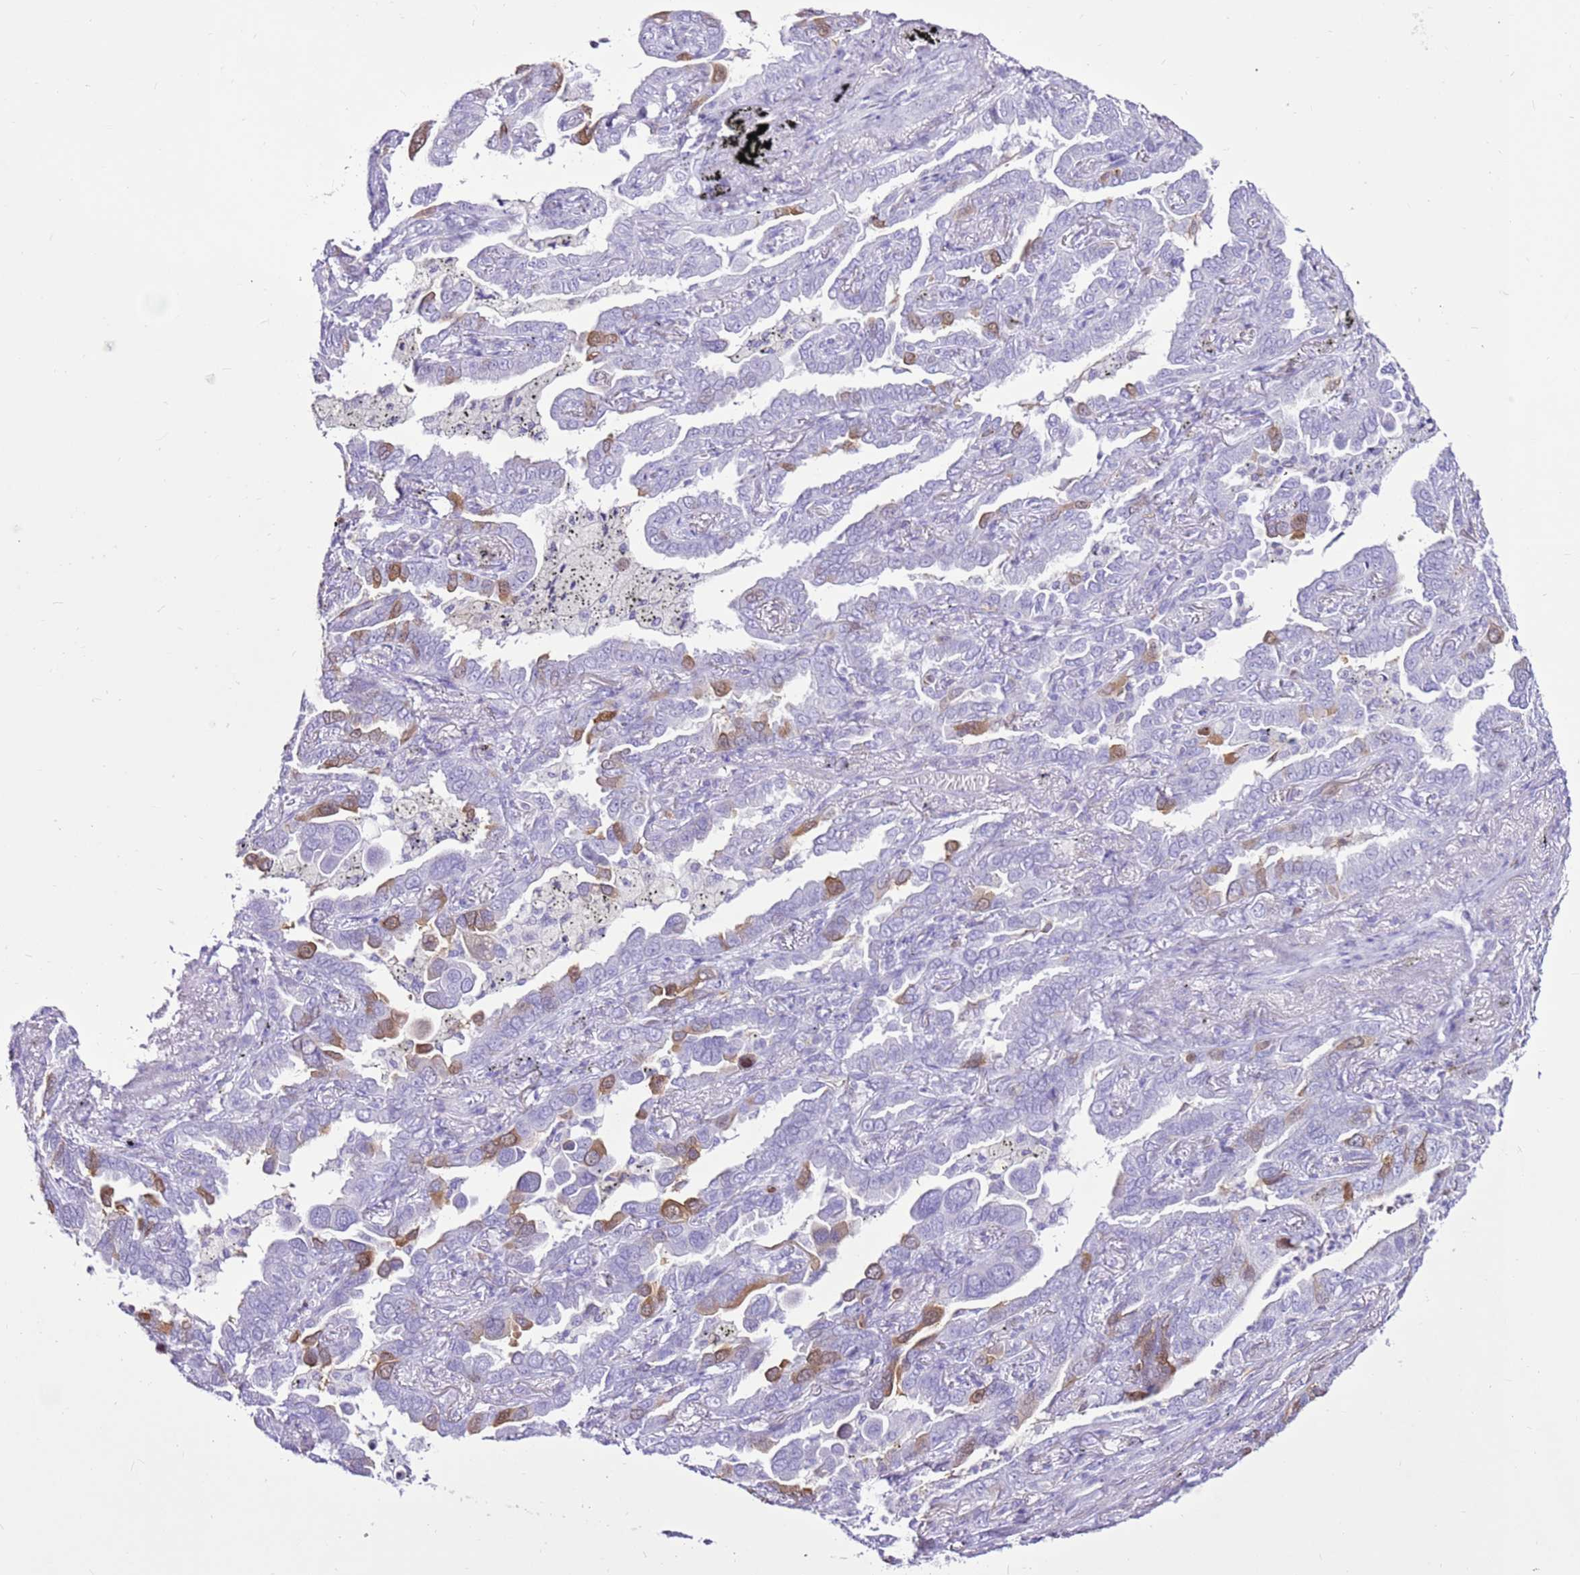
{"staining": {"intensity": "moderate", "quantity": "<25%", "location": "cytoplasmic/membranous"}, "tissue": "lung cancer", "cell_type": "Tumor cells", "image_type": "cancer", "snomed": [{"axis": "morphology", "description": "Adenocarcinoma, NOS"}, {"axis": "topography", "description": "Lung"}], "caption": "The micrograph displays a brown stain indicating the presence of a protein in the cytoplasmic/membranous of tumor cells in lung cancer (adenocarcinoma). (DAB IHC with brightfield microscopy, high magnification).", "gene": "SPC25", "patient": {"sex": "male", "age": 67}}